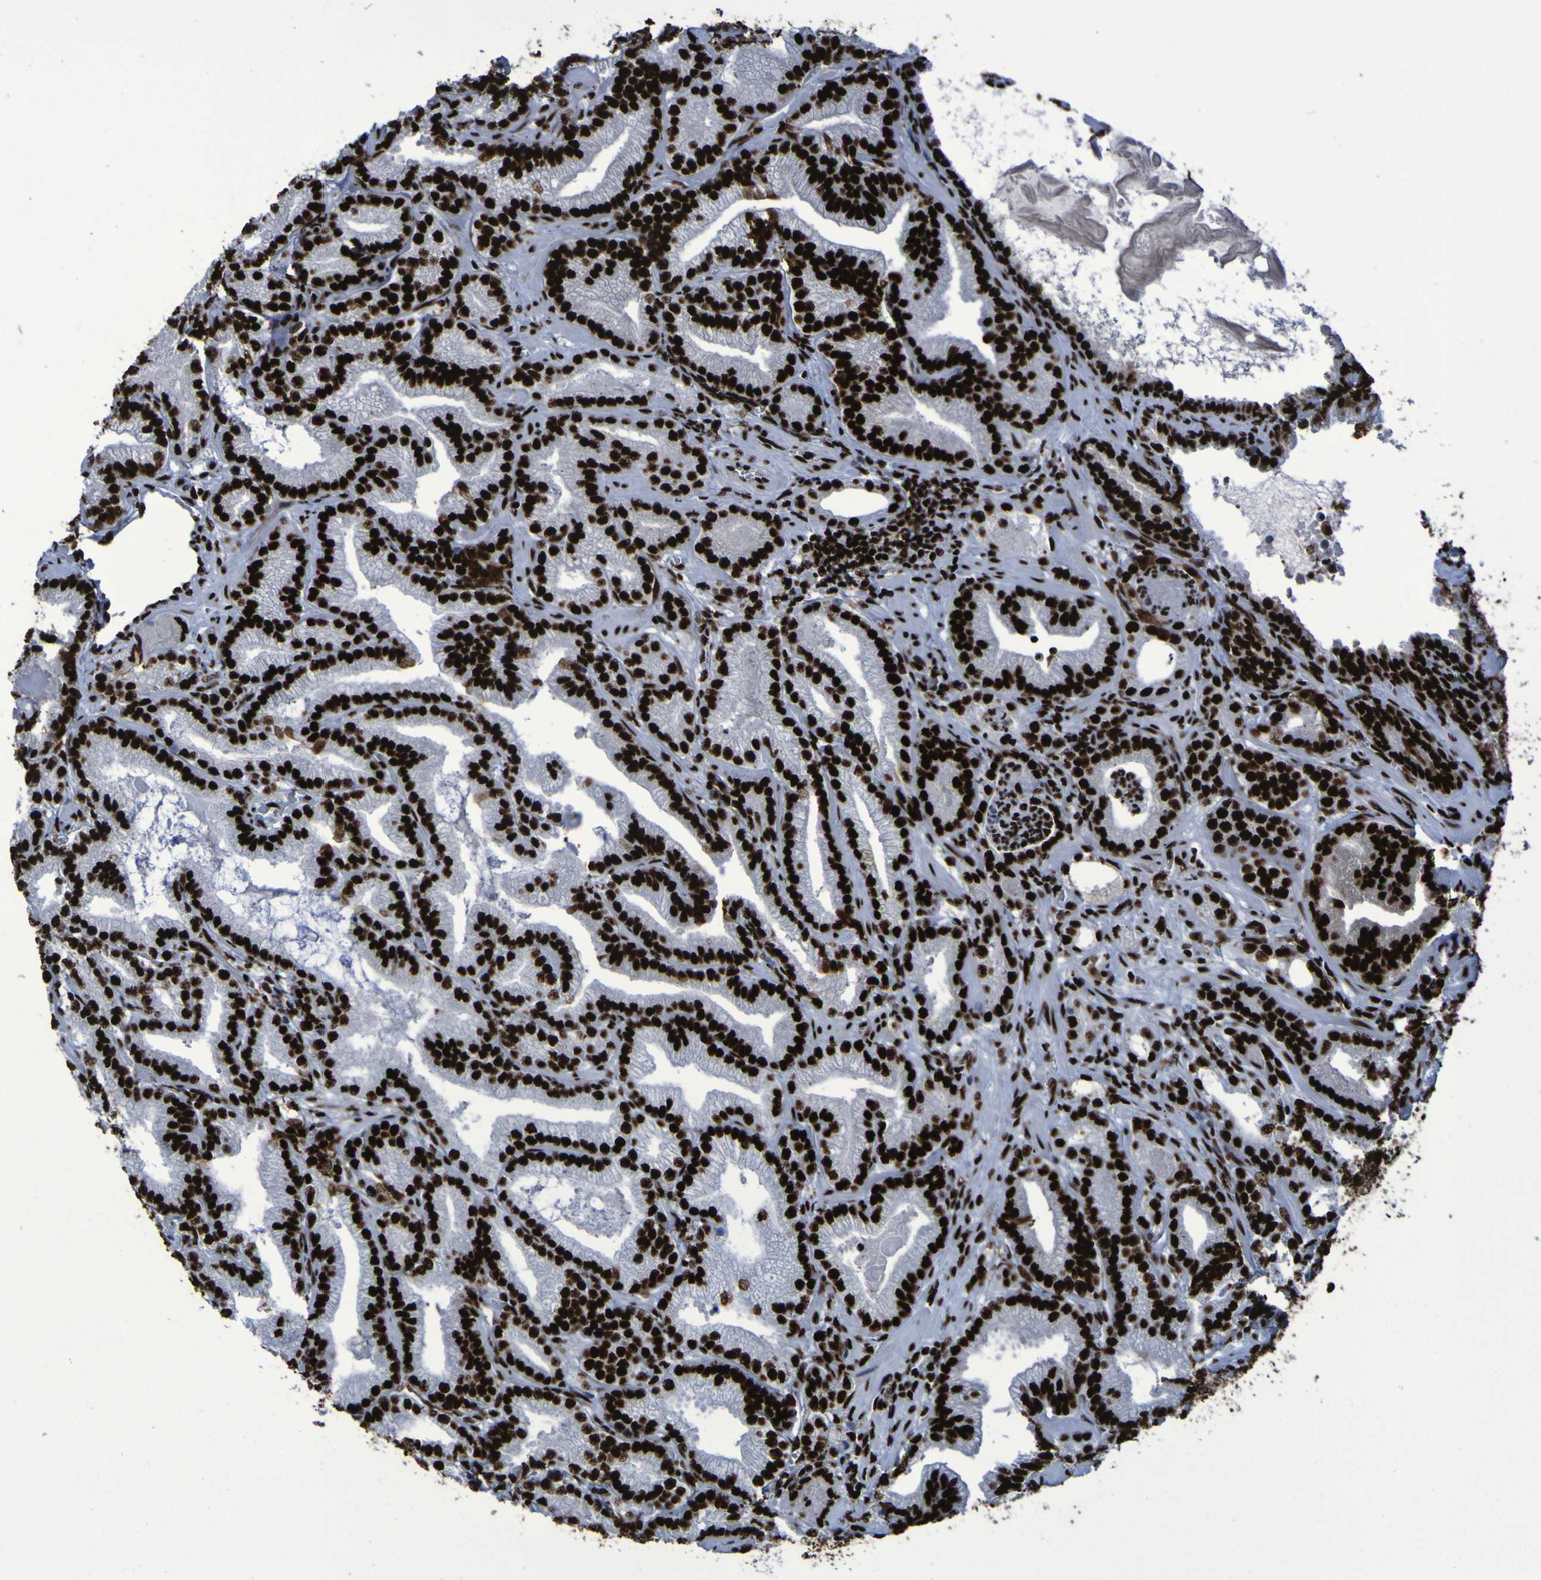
{"staining": {"intensity": "strong", "quantity": ">75%", "location": "nuclear"}, "tissue": "prostate cancer", "cell_type": "Tumor cells", "image_type": "cancer", "snomed": [{"axis": "morphology", "description": "Adenocarcinoma, Low grade"}, {"axis": "topography", "description": "Prostate"}], "caption": "Immunohistochemistry photomicrograph of neoplastic tissue: prostate adenocarcinoma (low-grade) stained using immunohistochemistry displays high levels of strong protein expression localized specifically in the nuclear of tumor cells, appearing as a nuclear brown color.", "gene": "NPM1", "patient": {"sex": "male", "age": 59}}